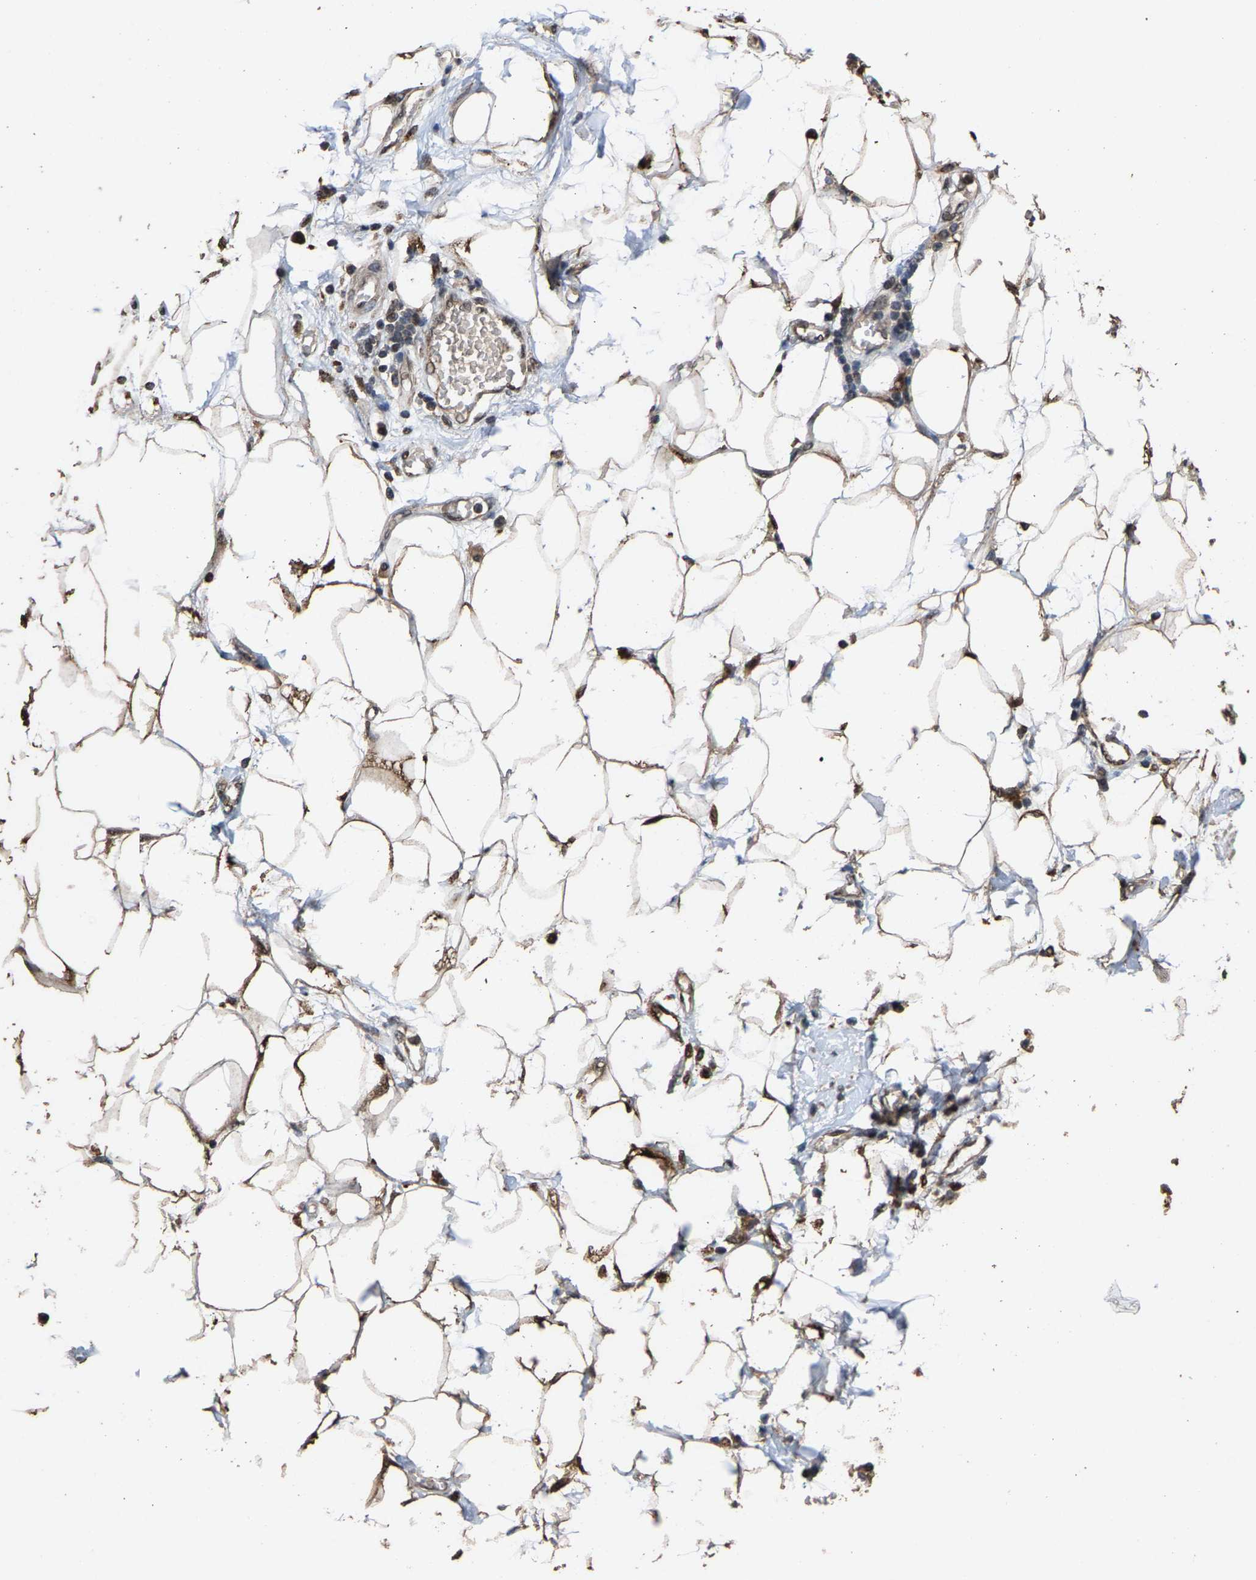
{"staining": {"intensity": "moderate", "quantity": ">75%", "location": "cytoplasmic/membranous,nuclear"}, "tissue": "adipose tissue", "cell_type": "Adipocytes", "image_type": "normal", "snomed": [{"axis": "morphology", "description": "Normal tissue, NOS"}, {"axis": "morphology", "description": "Adenocarcinoma, NOS"}, {"axis": "topography", "description": "Duodenum"}, {"axis": "topography", "description": "Peripheral nerve tissue"}], "caption": "Immunohistochemical staining of unremarkable human adipose tissue exhibits >75% levels of moderate cytoplasmic/membranous,nuclear protein expression in approximately >75% of adipocytes. (DAB IHC, brown staining for protein, blue staining for nuclei).", "gene": "HAUS6", "patient": {"sex": "female", "age": 60}}